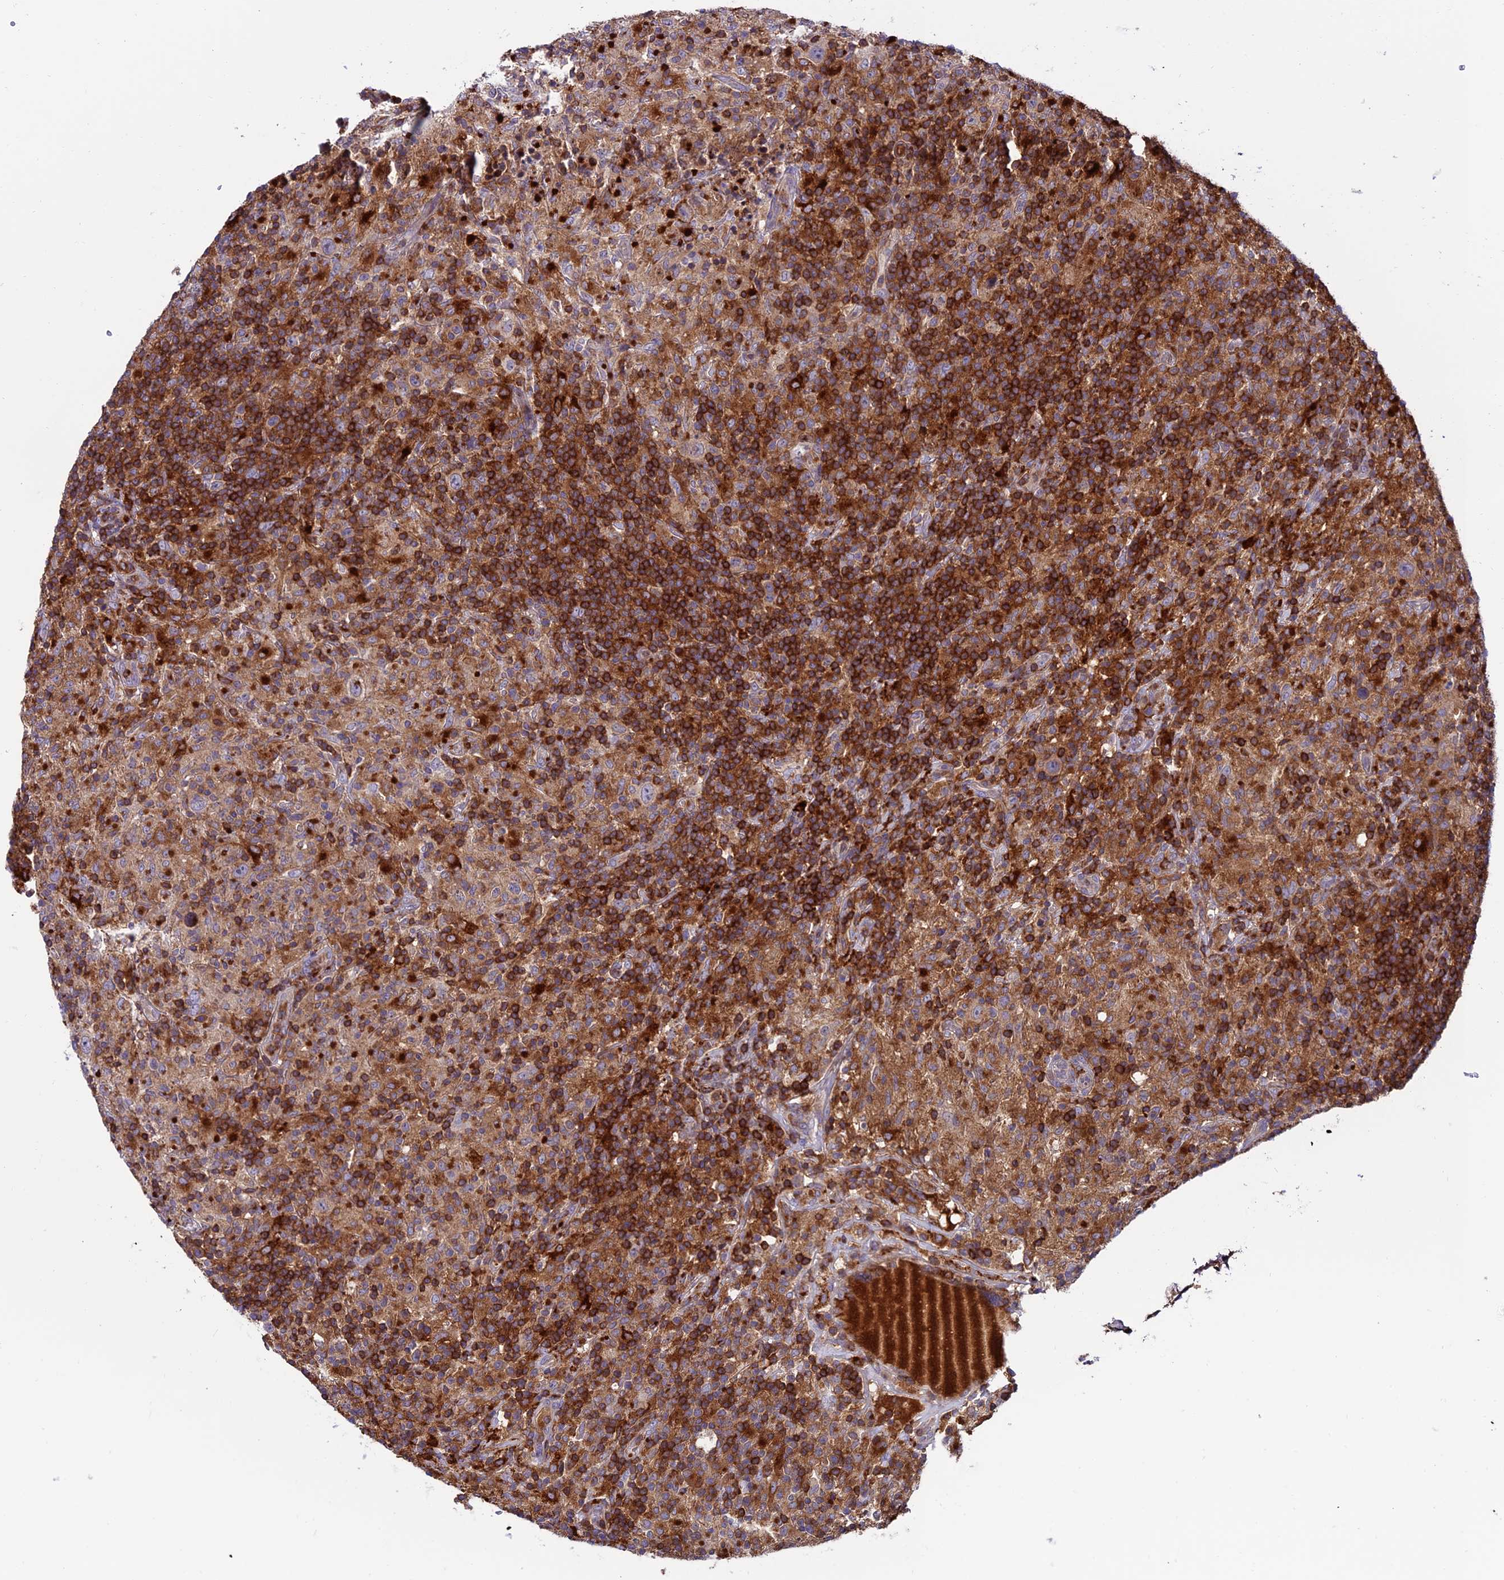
{"staining": {"intensity": "negative", "quantity": "none", "location": "none"}, "tissue": "lymphoma", "cell_type": "Tumor cells", "image_type": "cancer", "snomed": [{"axis": "morphology", "description": "Hodgkin's disease, NOS"}, {"axis": "topography", "description": "Lymph node"}], "caption": "Immunohistochemistry photomicrograph of neoplastic tissue: lymphoma stained with DAB demonstrates no significant protein staining in tumor cells. The staining is performed using DAB brown chromogen with nuclei counter-stained in using hematoxylin.", "gene": "ARHGEF18", "patient": {"sex": "male", "age": 70}}